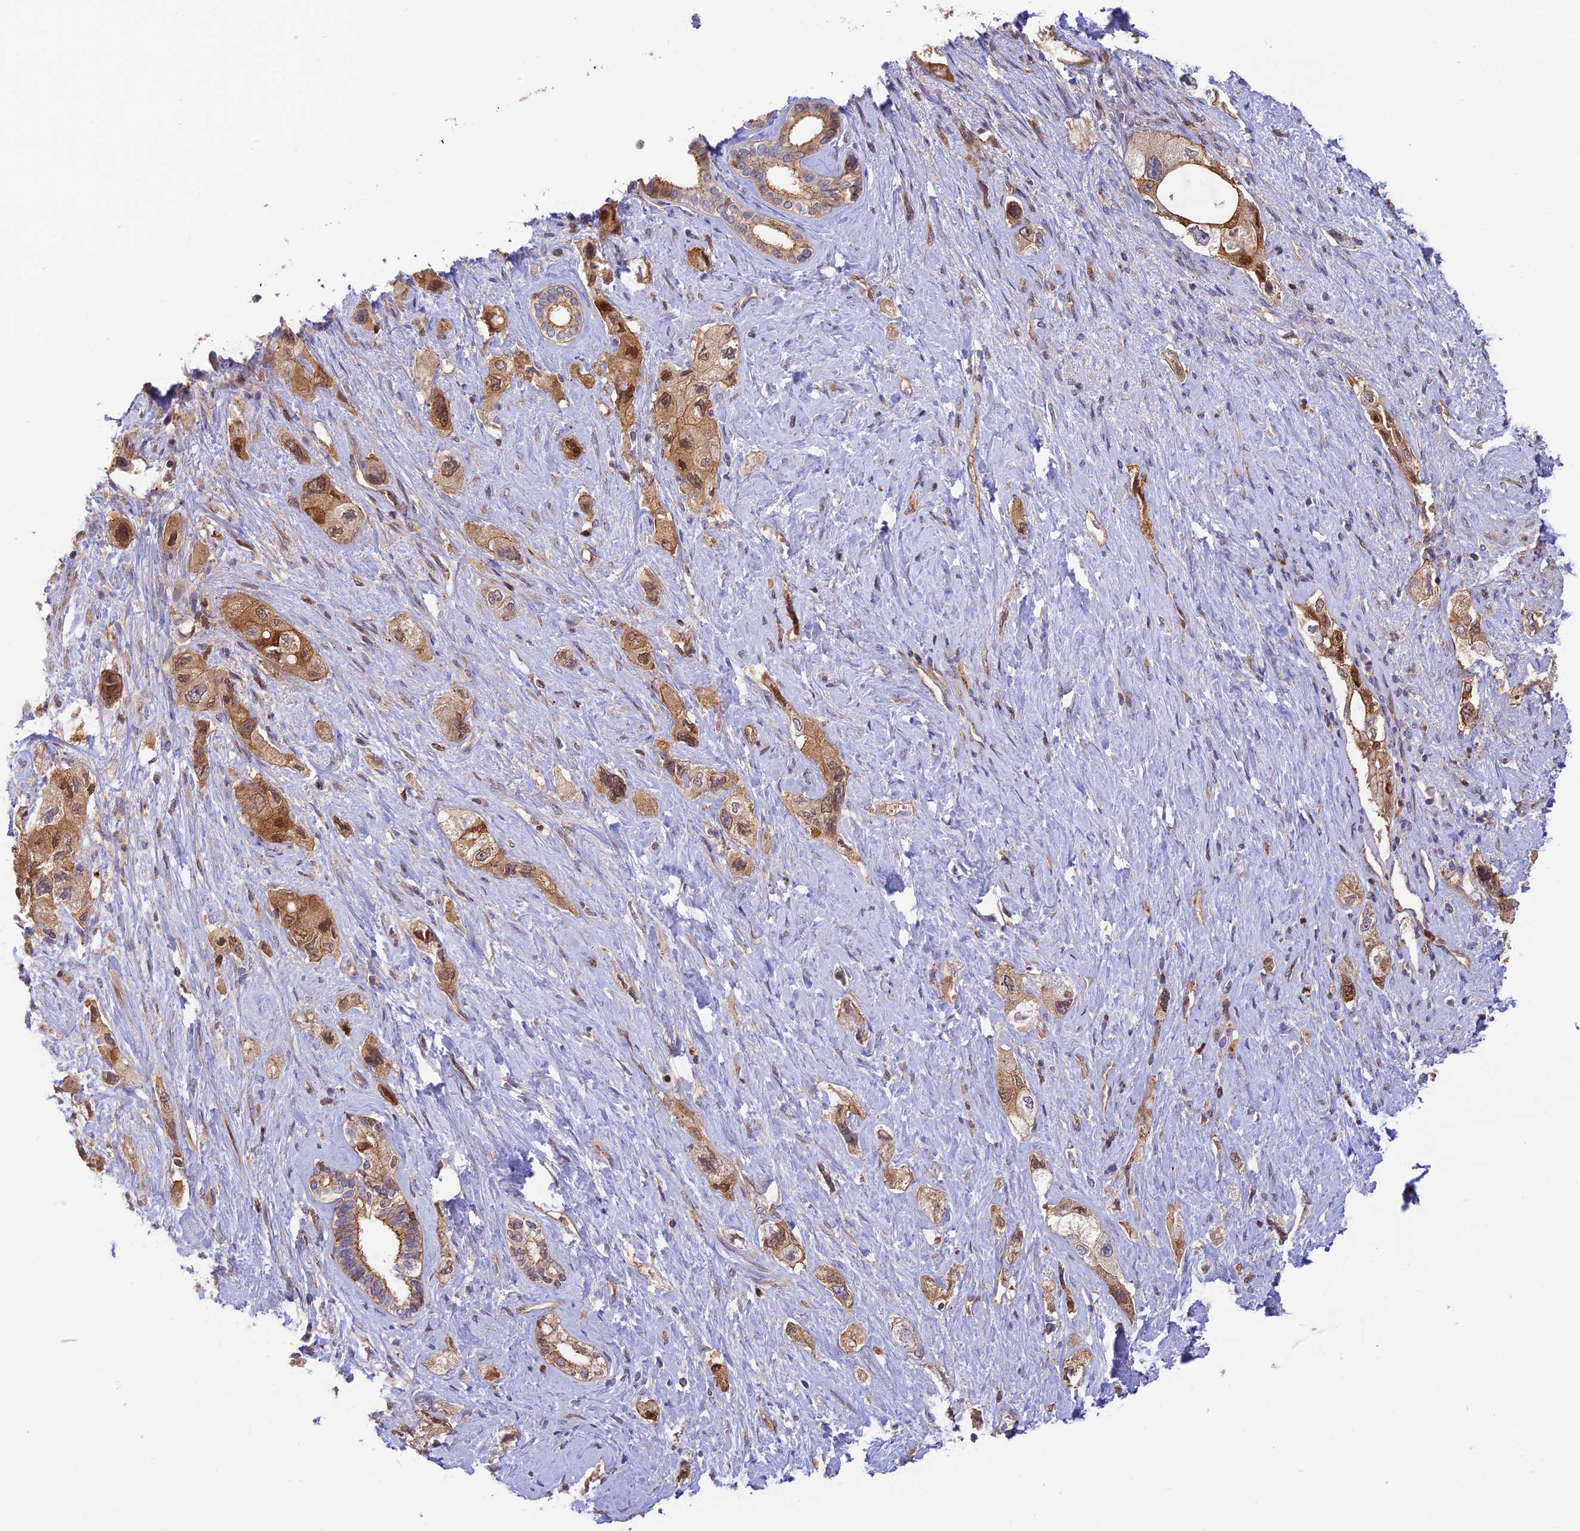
{"staining": {"intensity": "moderate", "quantity": ">75%", "location": "cytoplasmic/membranous,nuclear"}, "tissue": "pancreatic cancer", "cell_type": "Tumor cells", "image_type": "cancer", "snomed": [{"axis": "morphology", "description": "Adenocarcinoma, NOS"}, {"axis": "topography", "description": "Pancreas"}], "caption": "Protein analysis of pancreatic adenocarcinoma tissue exhibits moderate cytoplasmic/membranous and nuclear positivity in approximately >75% of tumor cells.", "gene": "PPP1R12C", "patient": {"sex": "female", "age": 73}}